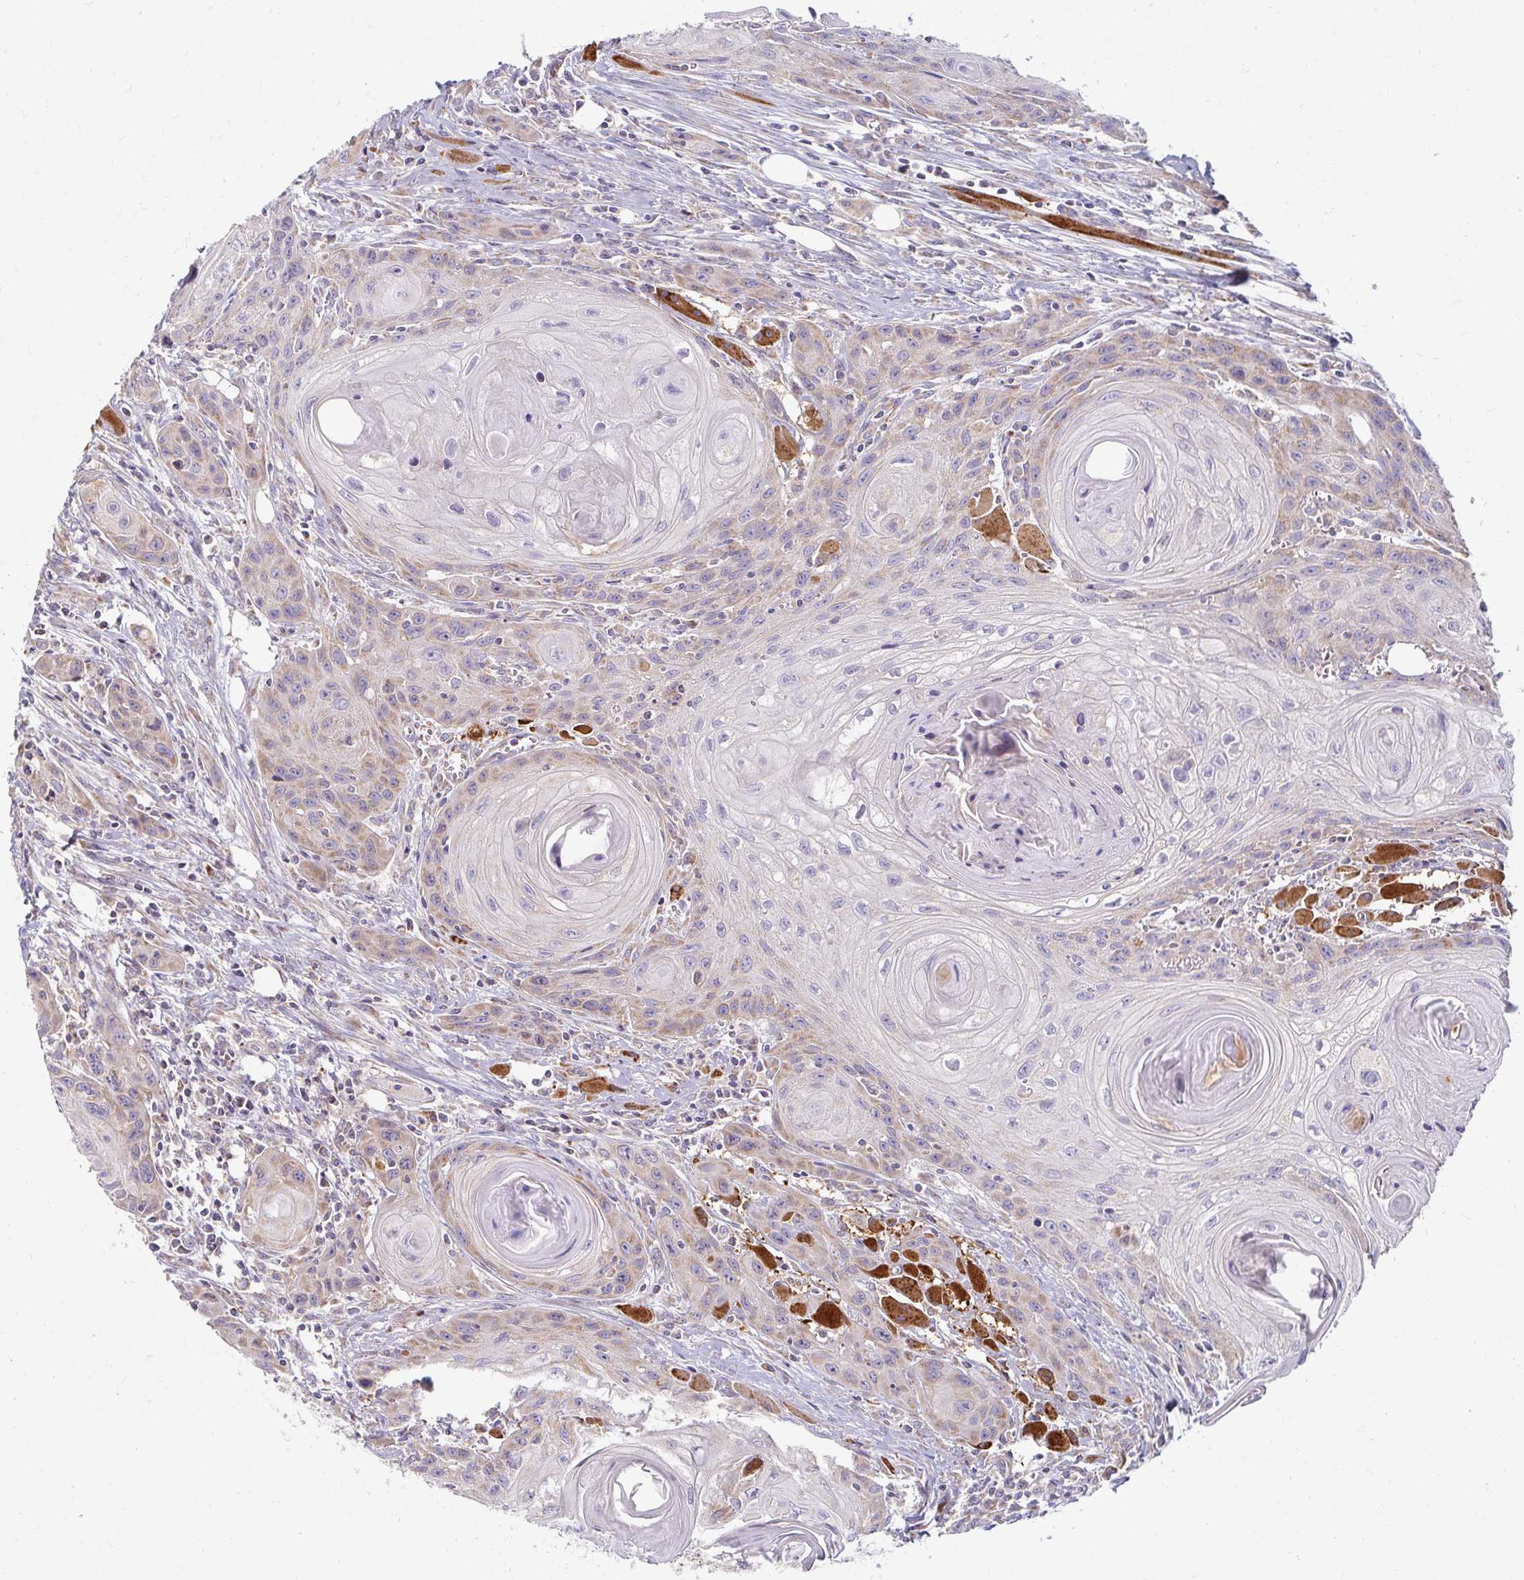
{"staining": {"intensity": "weak", "quantity": "25%-75%", "location": "cytoplasmic/membranous"}, "tissue": "head and neck cancer", "cell_type": "Tumor cells", "image_type": "cancer", "snomed": [{"axis": "morphology", "description": "Squamous cell carcinoma, NOS"}, {"axis": "topography", "description": "Oral tissue"}, {"axis": "topography", "description": "Head-Neck"}], "caption": "Tumor cells display weak cytoplasmic/membranous staining in approximately 25%-75% of cells in squamous cell carcinoma (head and neck). (DAB IHC, brown staining for protein, blue staining for nuclei).", "gene": "SKP2", "patient": {"sex": "male", "age": 58}}